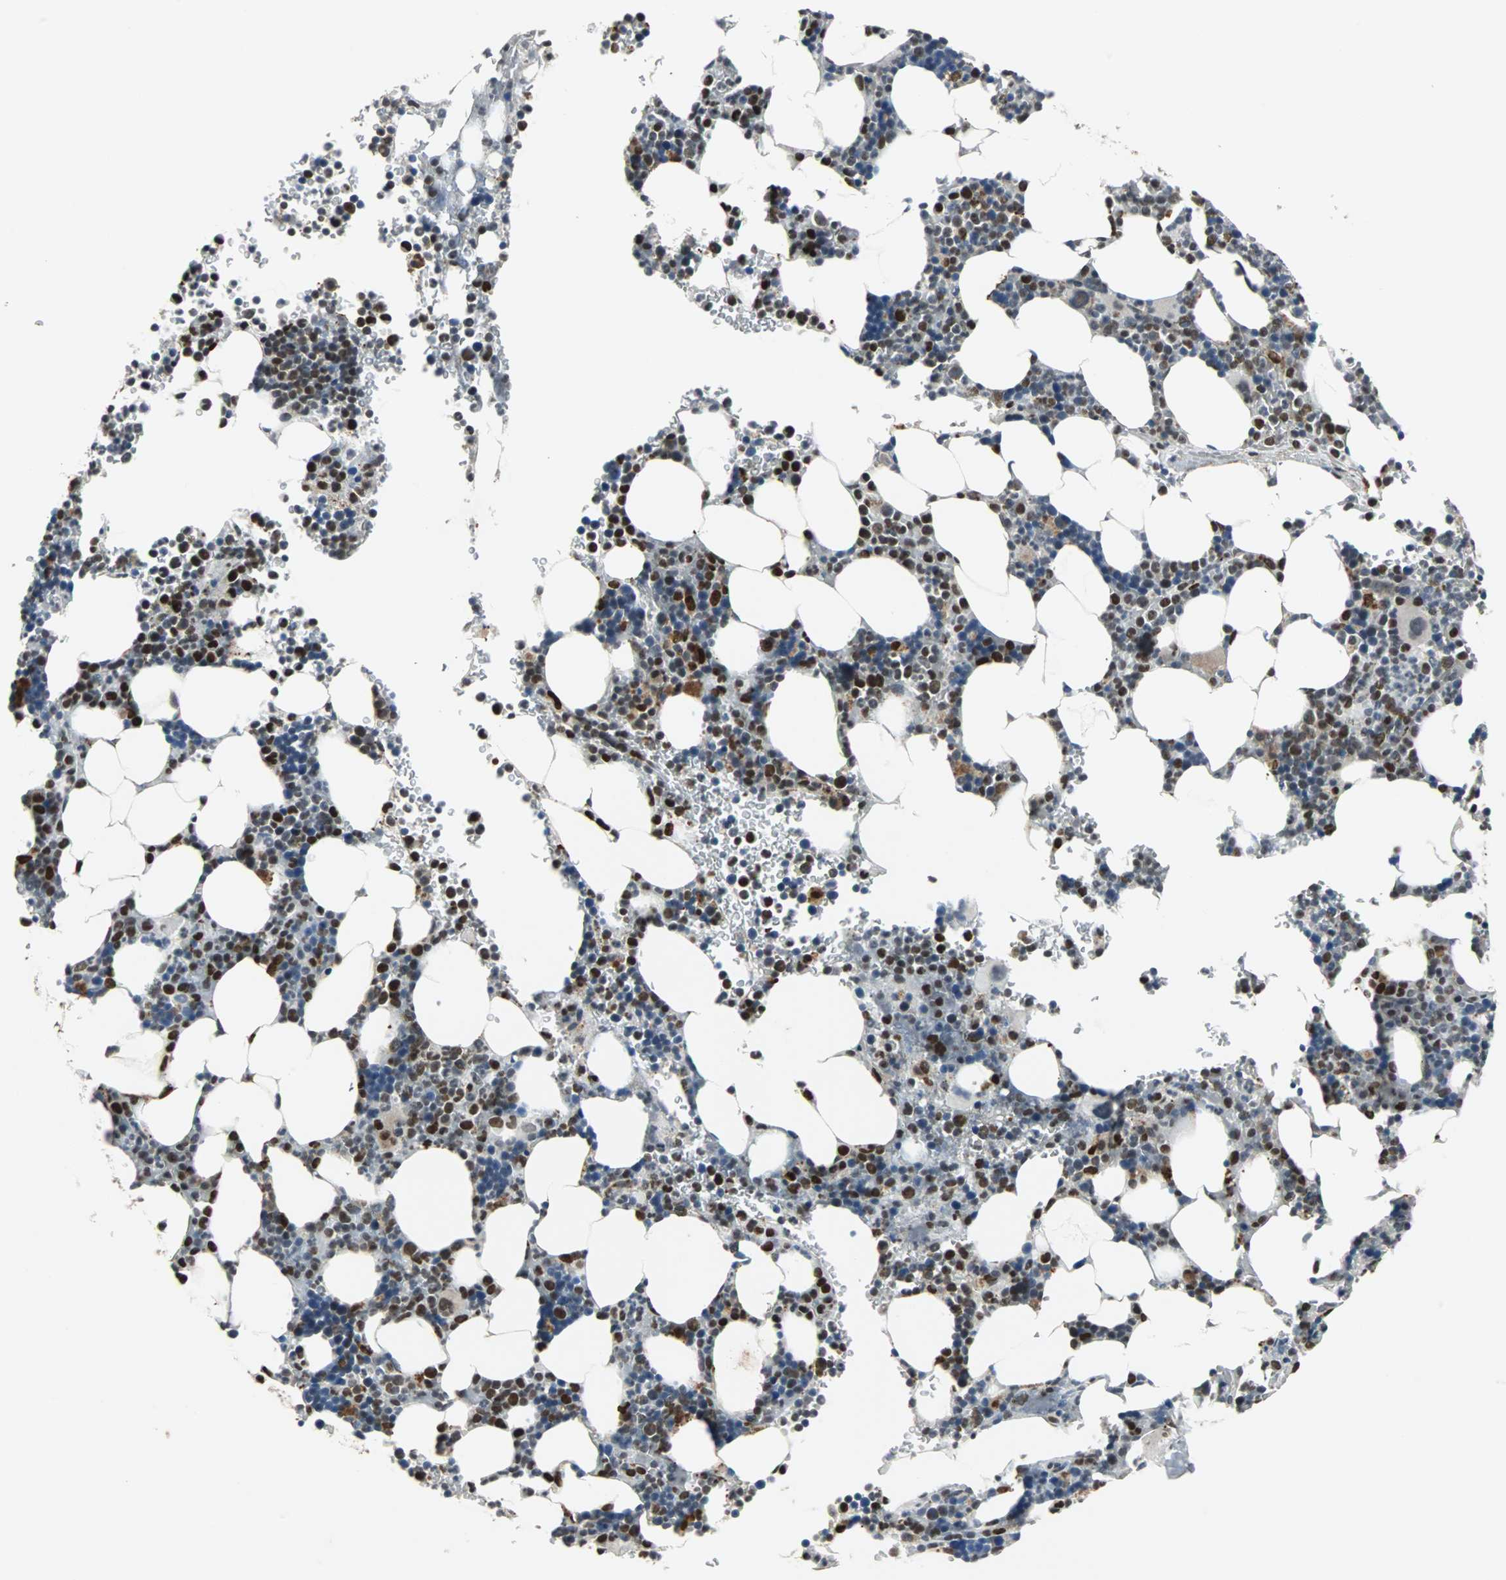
{"staining": {"intensity": "strong", "quantity": "25%-75%", "location": "nuclear"}, "tissue": "bone marrow", "cell_type": "Hematopoietic cells", "image_type": "normal", "snomed": [{"axis": "morphology", "description": "Normal tissue, NOS"}, {"axis": "topography", "description": "Bone marrow"}], "caption": "This image displays immunohistochemistry staining of benign bone marrow, with high strong nuclear staining in about 25%-75% of hematopoietic cells.", "gene": "HLX", "patient": {"sex": "female", "age": 73}}